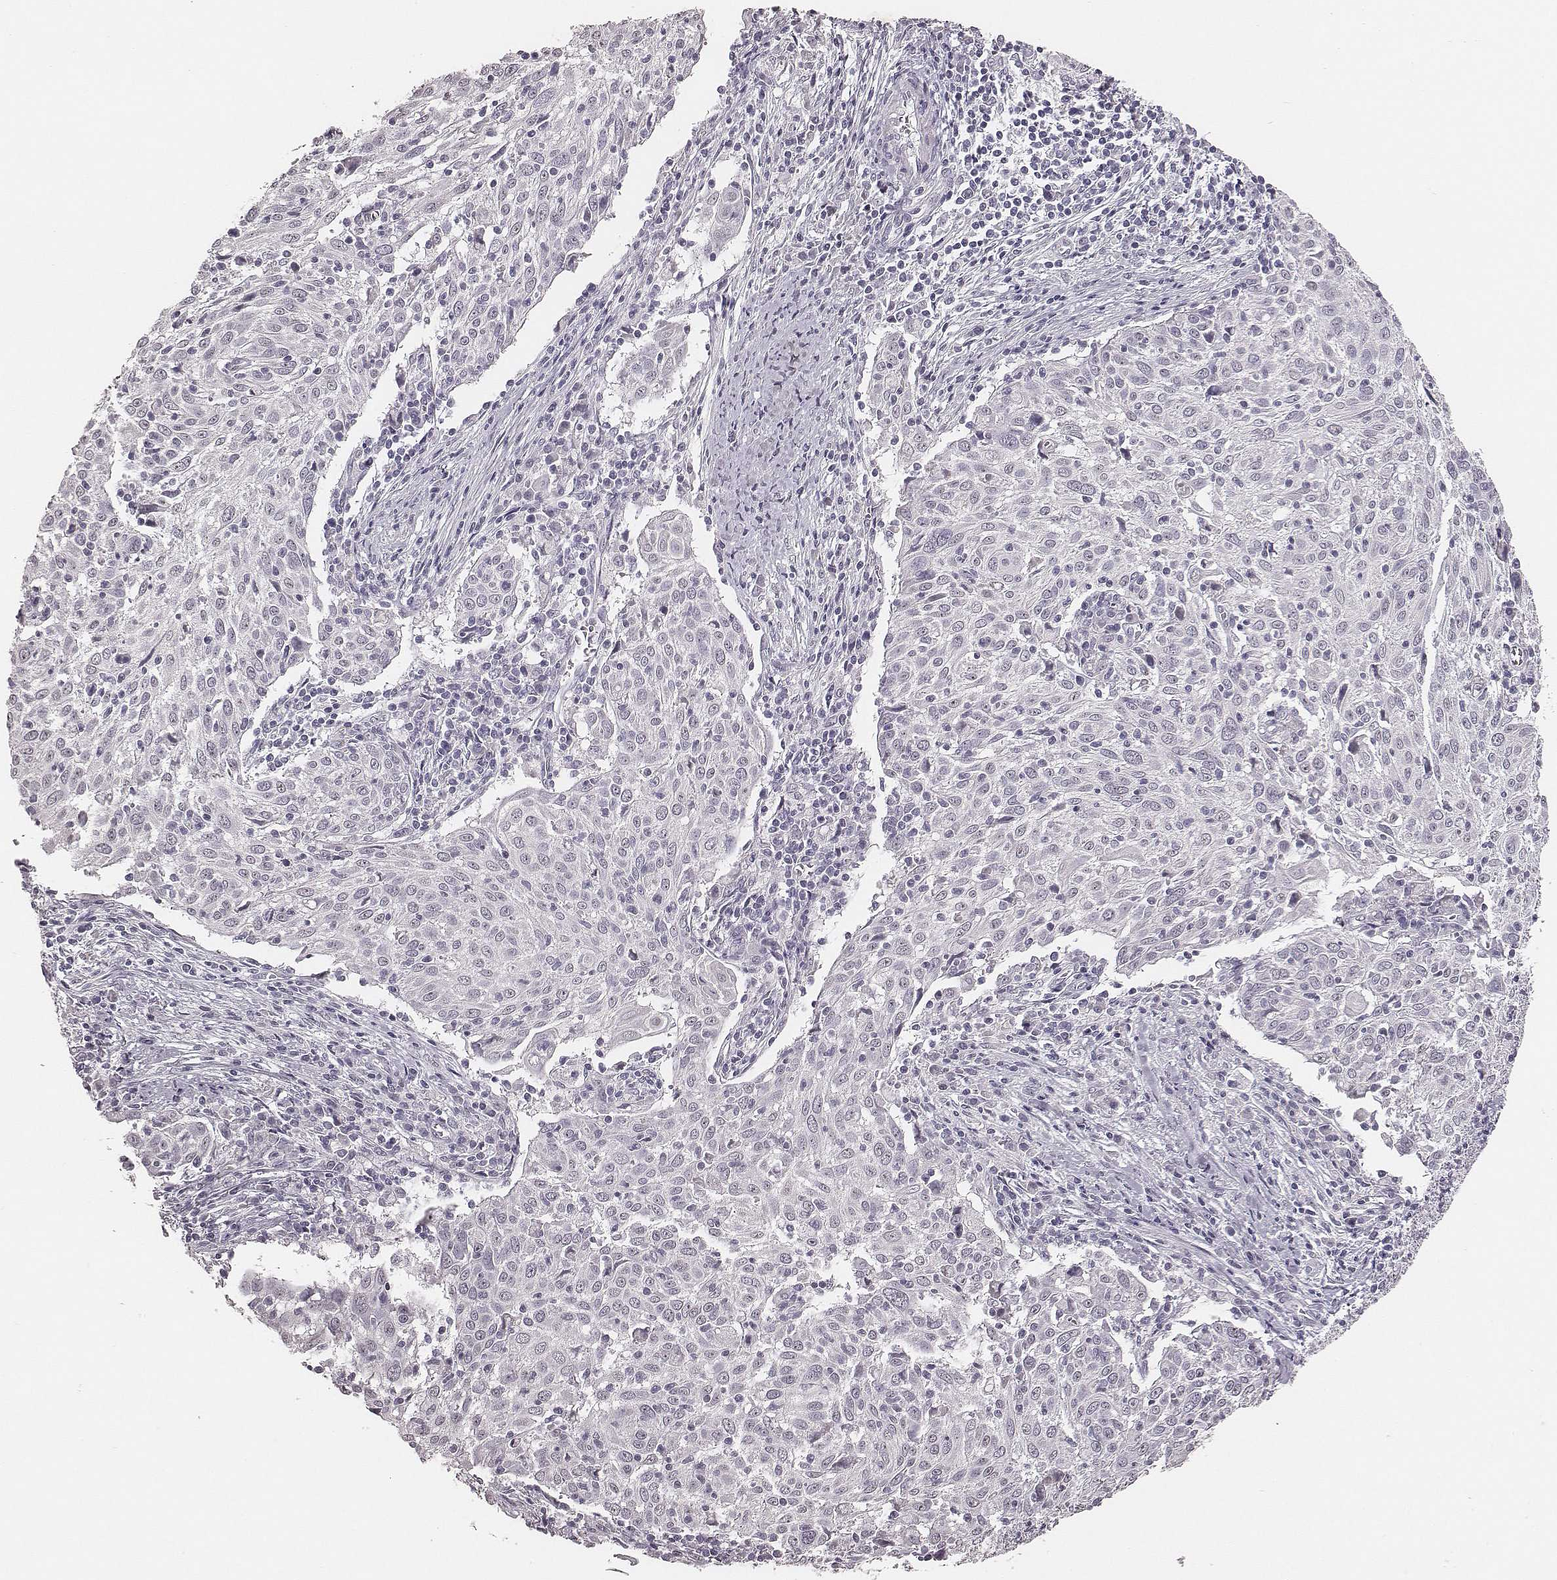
{"staining": {"intensity": "negative", "quantity": "none", "location": "none"}, "tissue": "cervical cancer", "cell_type": "Tumor cells", "image_type": "cancer", "snomed": [{"axis": "morphology", "description": "Squamous cell carcinoma, NOS"}, {"axis": "topography", "description": "Cervix"}], "caption": "Human cervical cancer stained for a protein using immunohistochemistry exhibits no positivity in tumor cells.", "gene": "CSHL1", "patient": {"sex": "female", "age": 39}}